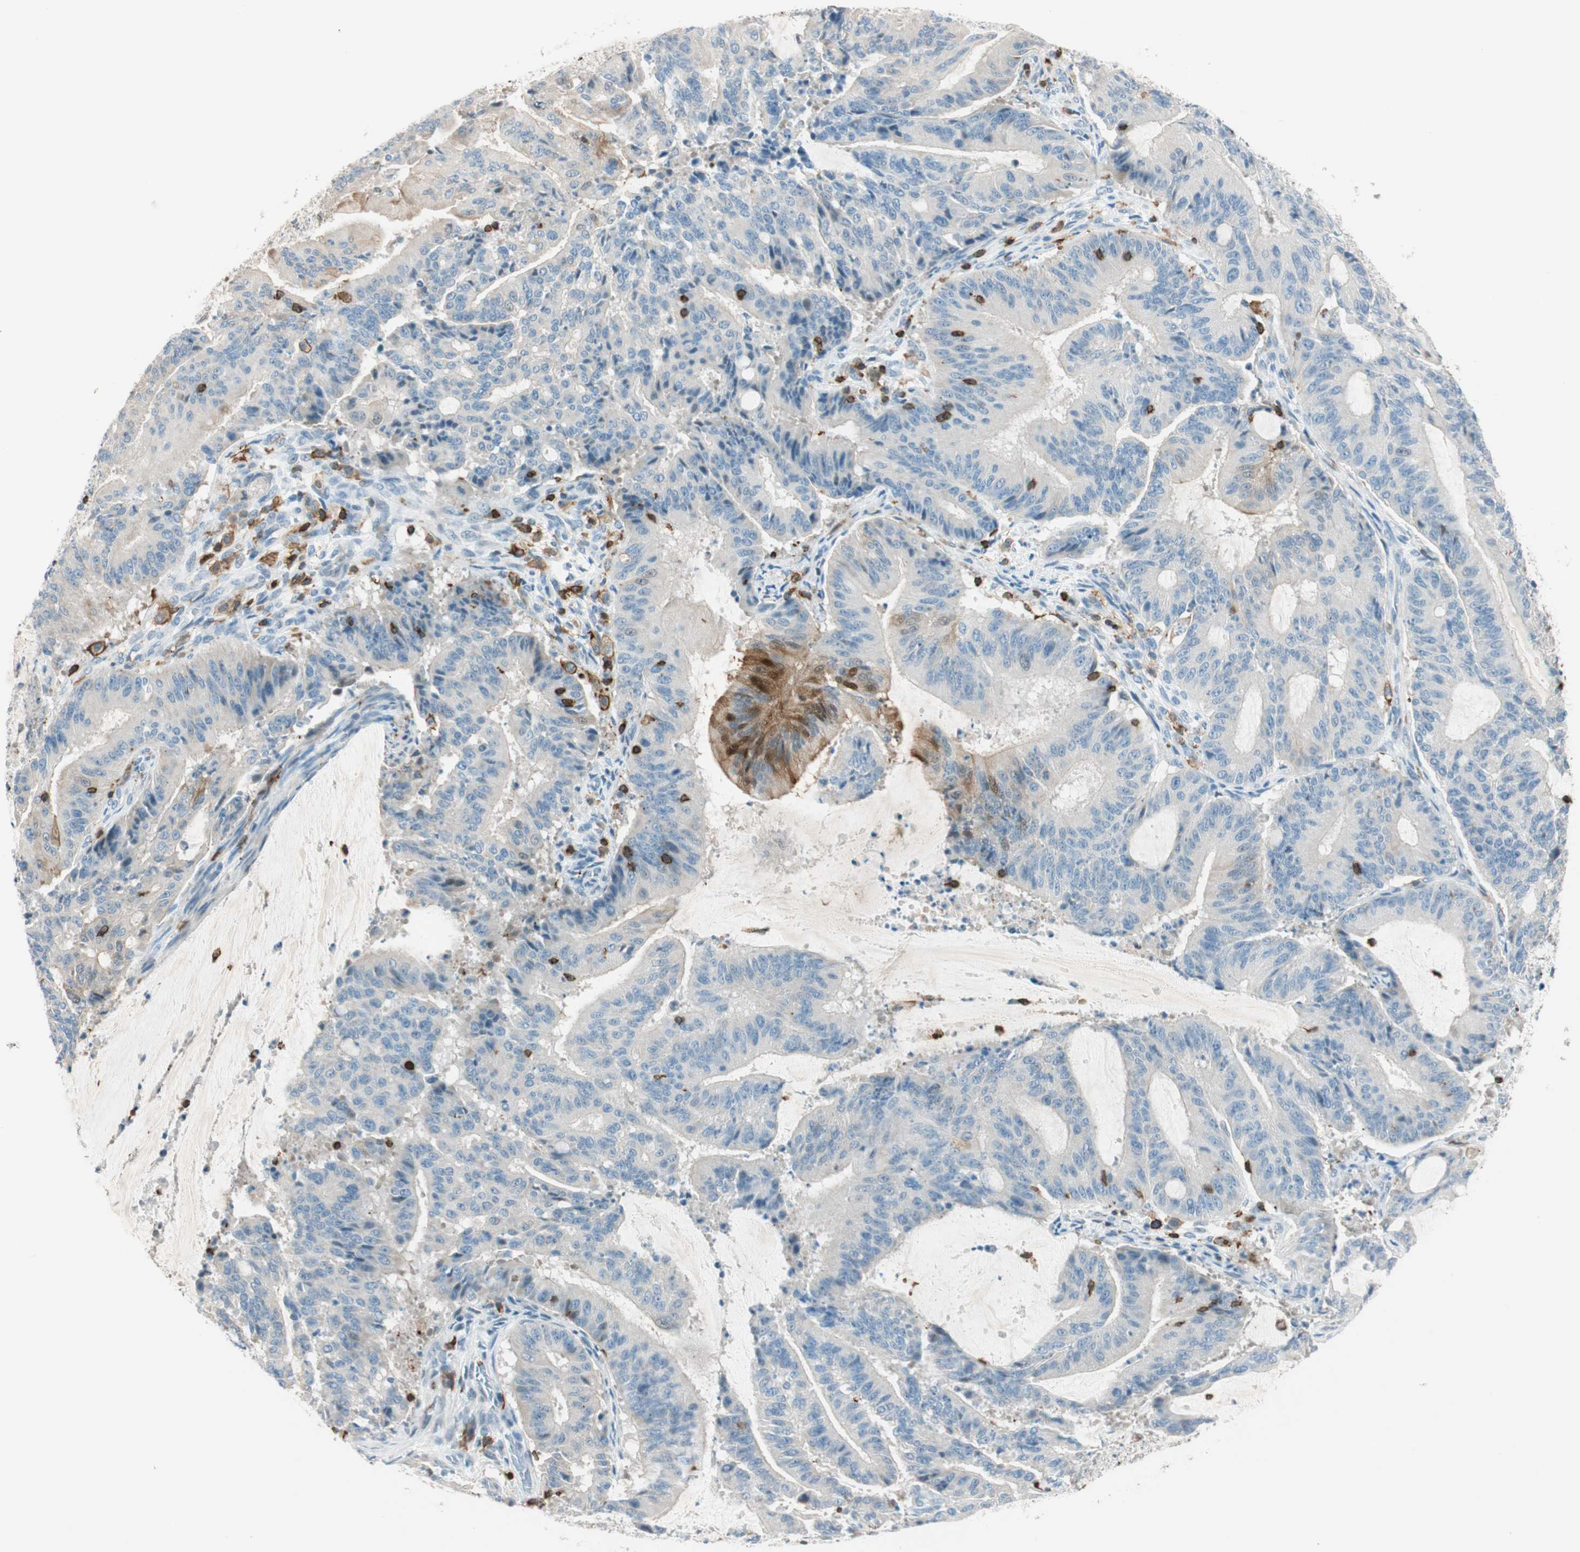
{"staining": {"intensity": "weak", "quantity": "25%-75%", "location": "cytoplasmic/membranous"}, "tissue": "liver cancer", "cell_type": "Tumor cells", "image_type": "cancer", "snomed": [{"axis": "morphology", "description": "Cholangiocarcinoma"}, {"axis": "topography", "description": "Liver"}], "caption": "Immunohistochemical staining of human cholangiocarcinoma (liver) exhibits weak cytoplasmic/membranous protein expression in about 25%-75% of tumor cells.", "gene": "HPGD", "patient": {"sex": "female", "age": 73}}